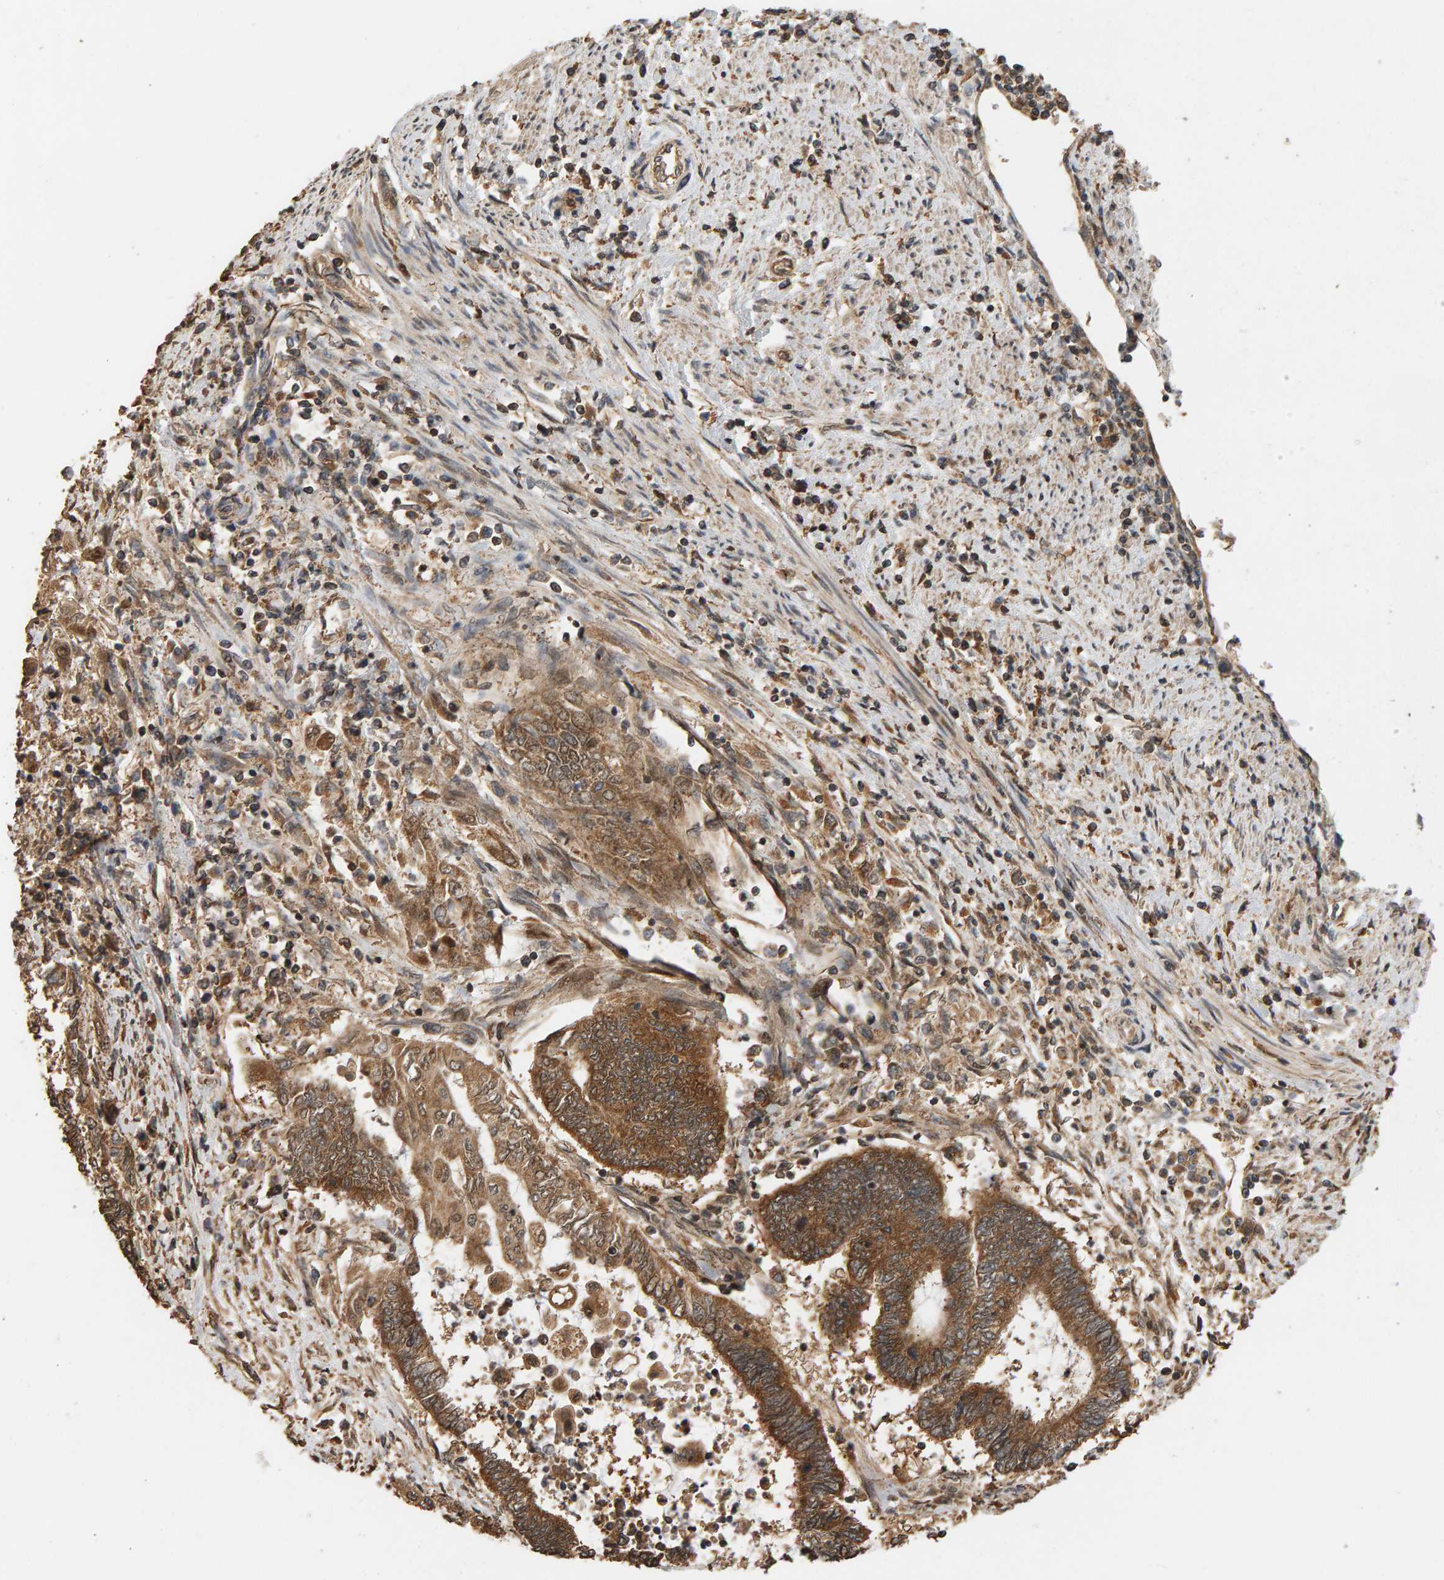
{"staining": {"intensity": "moderate", "quantity": ">75%", "location": "cytoplasmic/membranous"}, "tissue": "endometrial cancer", "cell_type": "Tumor cells", "image_type": "cancer", "snomed": [{"axis": "morphology", "description": "Adenocarcinoma, NOS"}, {"axis": "topography", "description": "Uterus"}, {"axis": "topography", "description": "Endometrium"}], "caption": "An immunohistochemistry histopathology image of tumor tissue is shown. Protein staining in brown labels moderate cytoplasmic/membranous positivity in endometrial adenocarcinoma within tumor cells.", "gene": "GSTK1", "patient": {"sex": "female", "age": 70}}